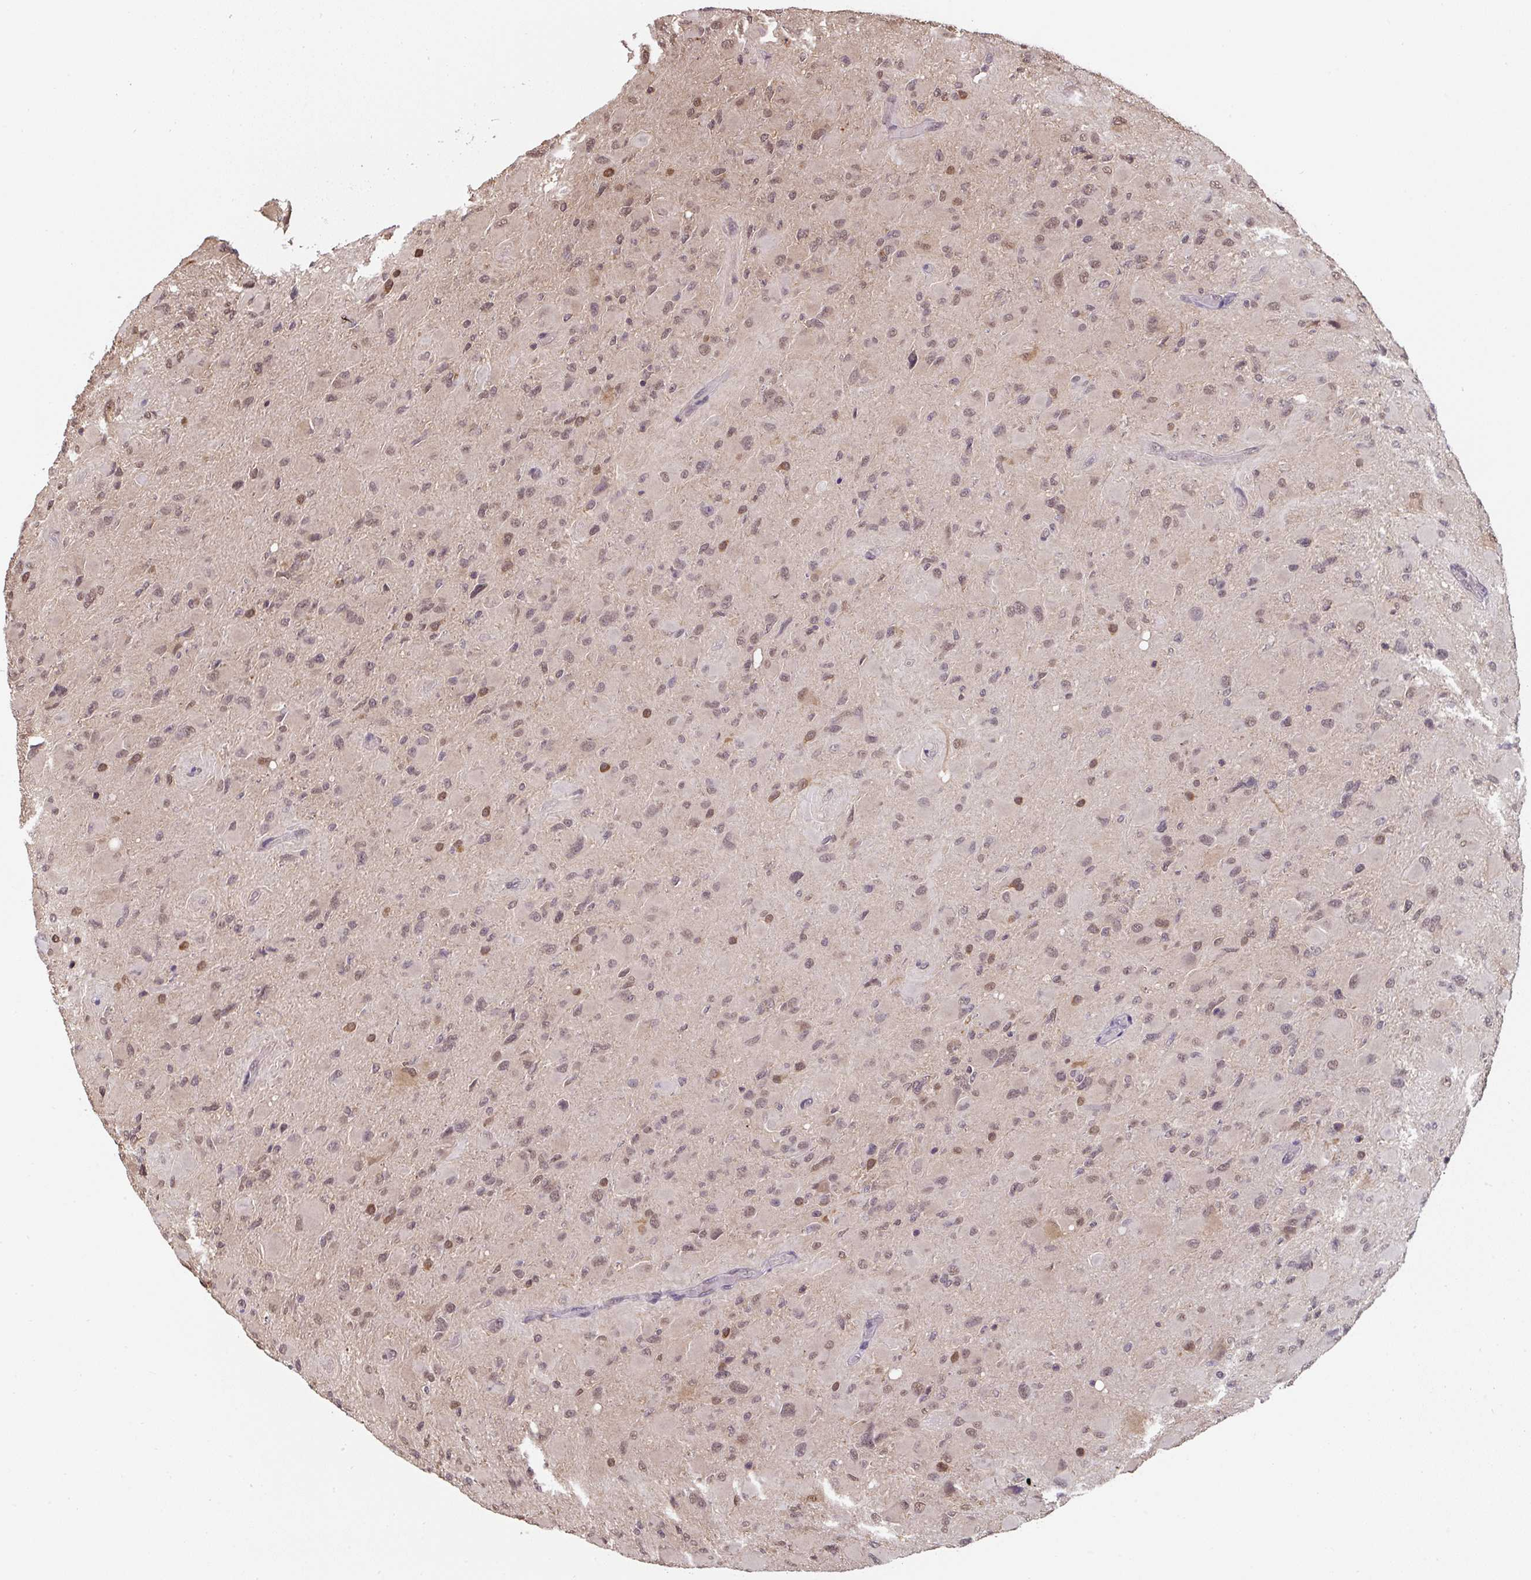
{"staining": {"intensity": "weak", "quantity": "25%-75%", "location": "nuclear"}, "tissue": "glioma", "cell_type": "Tumor cells", "image_type": "cancer", "snomed": [{"axis": "morphology", "description": "Glioma, malignant, High grade"}, {"axis": "topography", "description": "Cerebral cortex"}], "caption": "An immunohistochemistry (IHC) micrograph of tumor tissue is shown. Protein staining in brown labels weak nuclear positivity in malignant high-grade glioma within tumor cells. (IHC, brightfield microscopy, high magnification).", "gene": "ST13", "patient": {"sex": "female", "age": 36}}